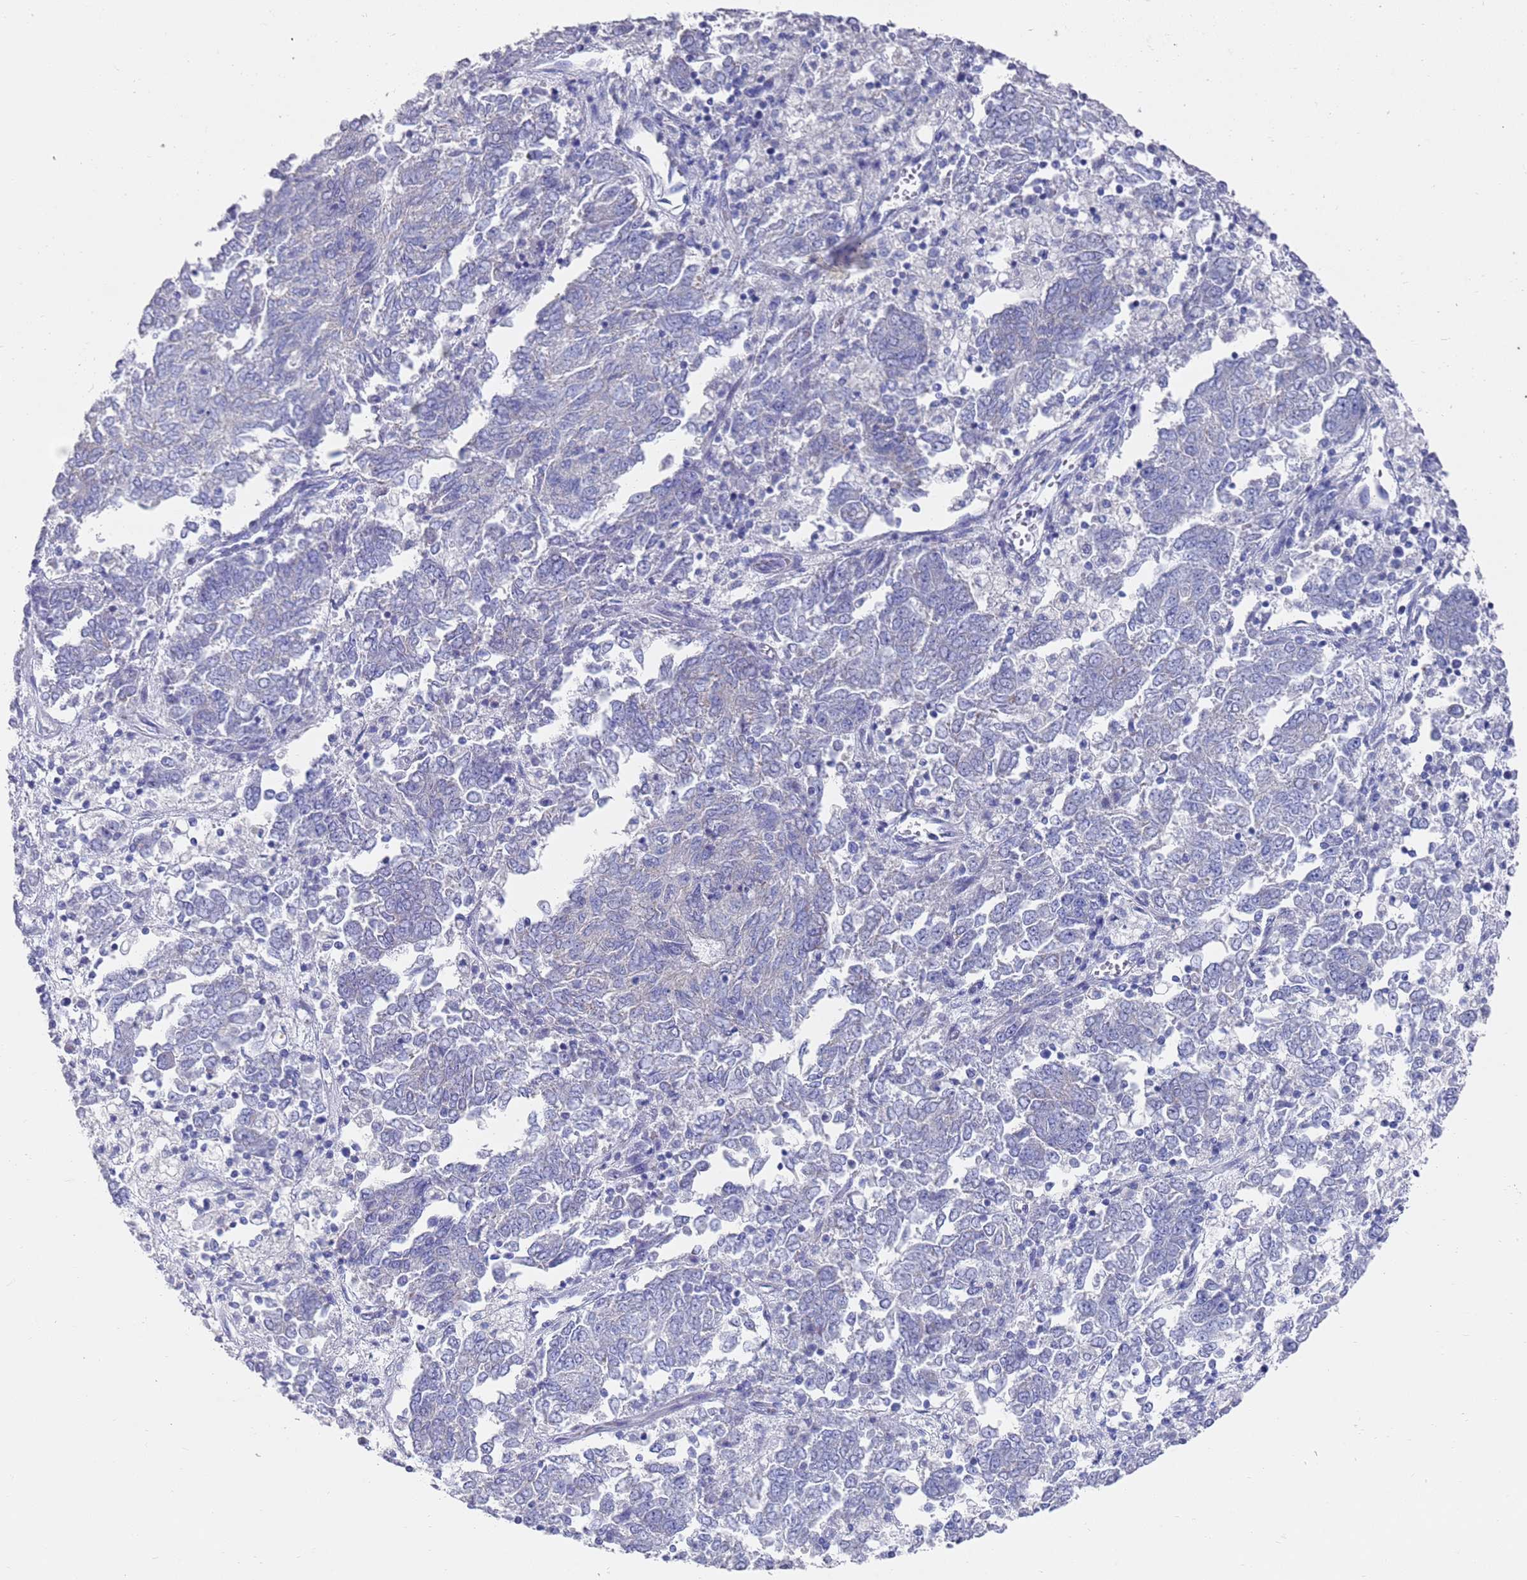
{"staining": {"intensity": "negative", "quantity": "none", "location": "none"}, "tissue": "endometrial cancer", "cell_type": "Tumor cells", "image_type": "cancer", "snomed": [{"axis": "morphology", "description": "Adenocarcinoma, NOS"}, {"axis": "topography", "description": "Endometrium"}], "caption": "There is no significant expression in tumor cells of endometrial cancer. The staining is performed using DAB brown chromogen with nuclei counter-stained in using hematoxylin.", "gene": "SCAPER", "patient": {"sex": "female", "age": 80}}